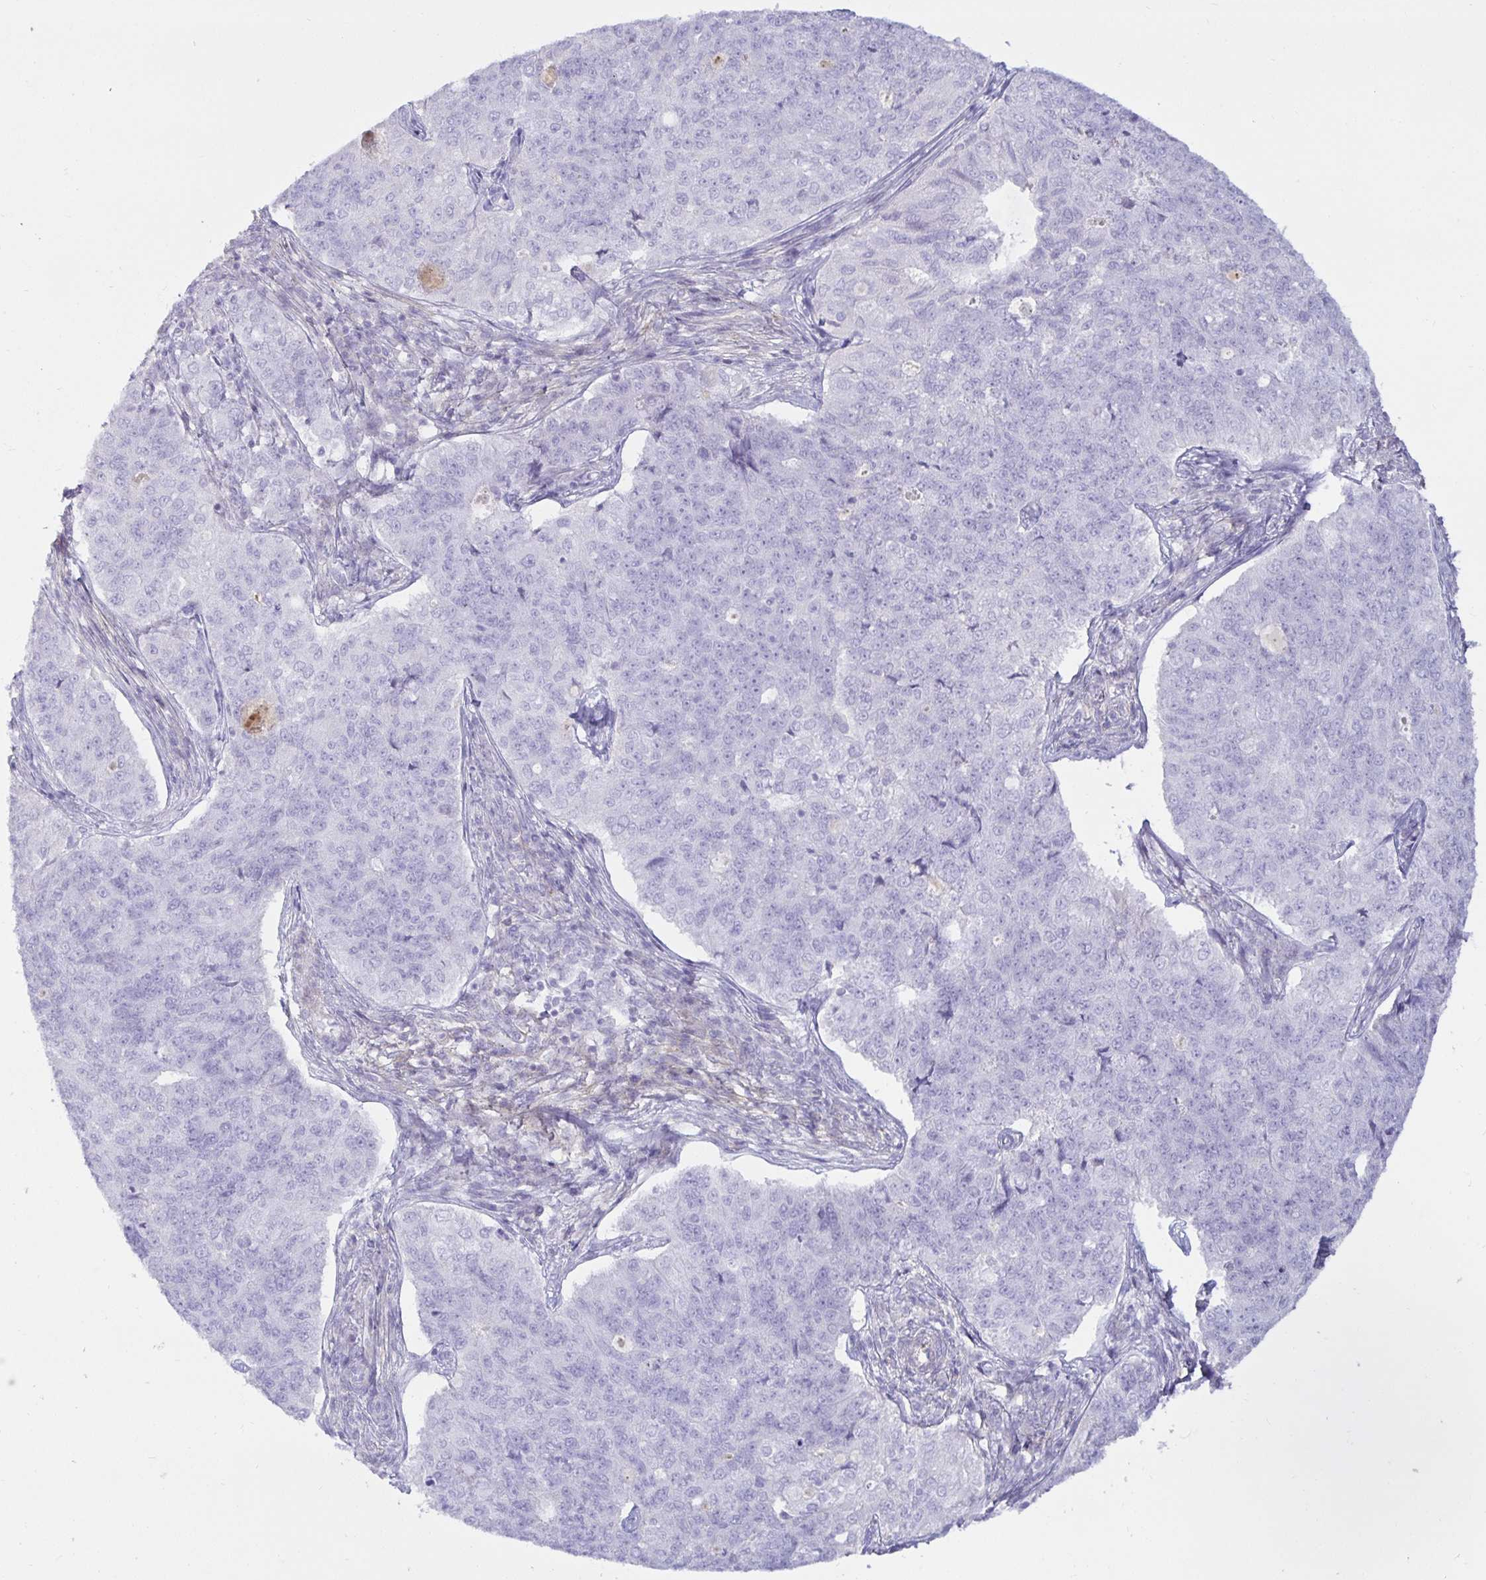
{"staining": {"intensity": "negative", "quantity": "none", "location": "none"}, "tissue": "endometrial cancer", "cell_type": "Tumor cells", "image_type": "cancer", "snomed": [{"axis": "morphology", "description": "Adenocarcinoma, NOS"}, {"axis": "topography", "description": "Endometrium"}], "caption": "Tumor cells are negative for protein expression in human endometrial cancer (adenocarcinoma).", "gene": "SPAG4", "patient": {"sex": "female", "age": 43}}